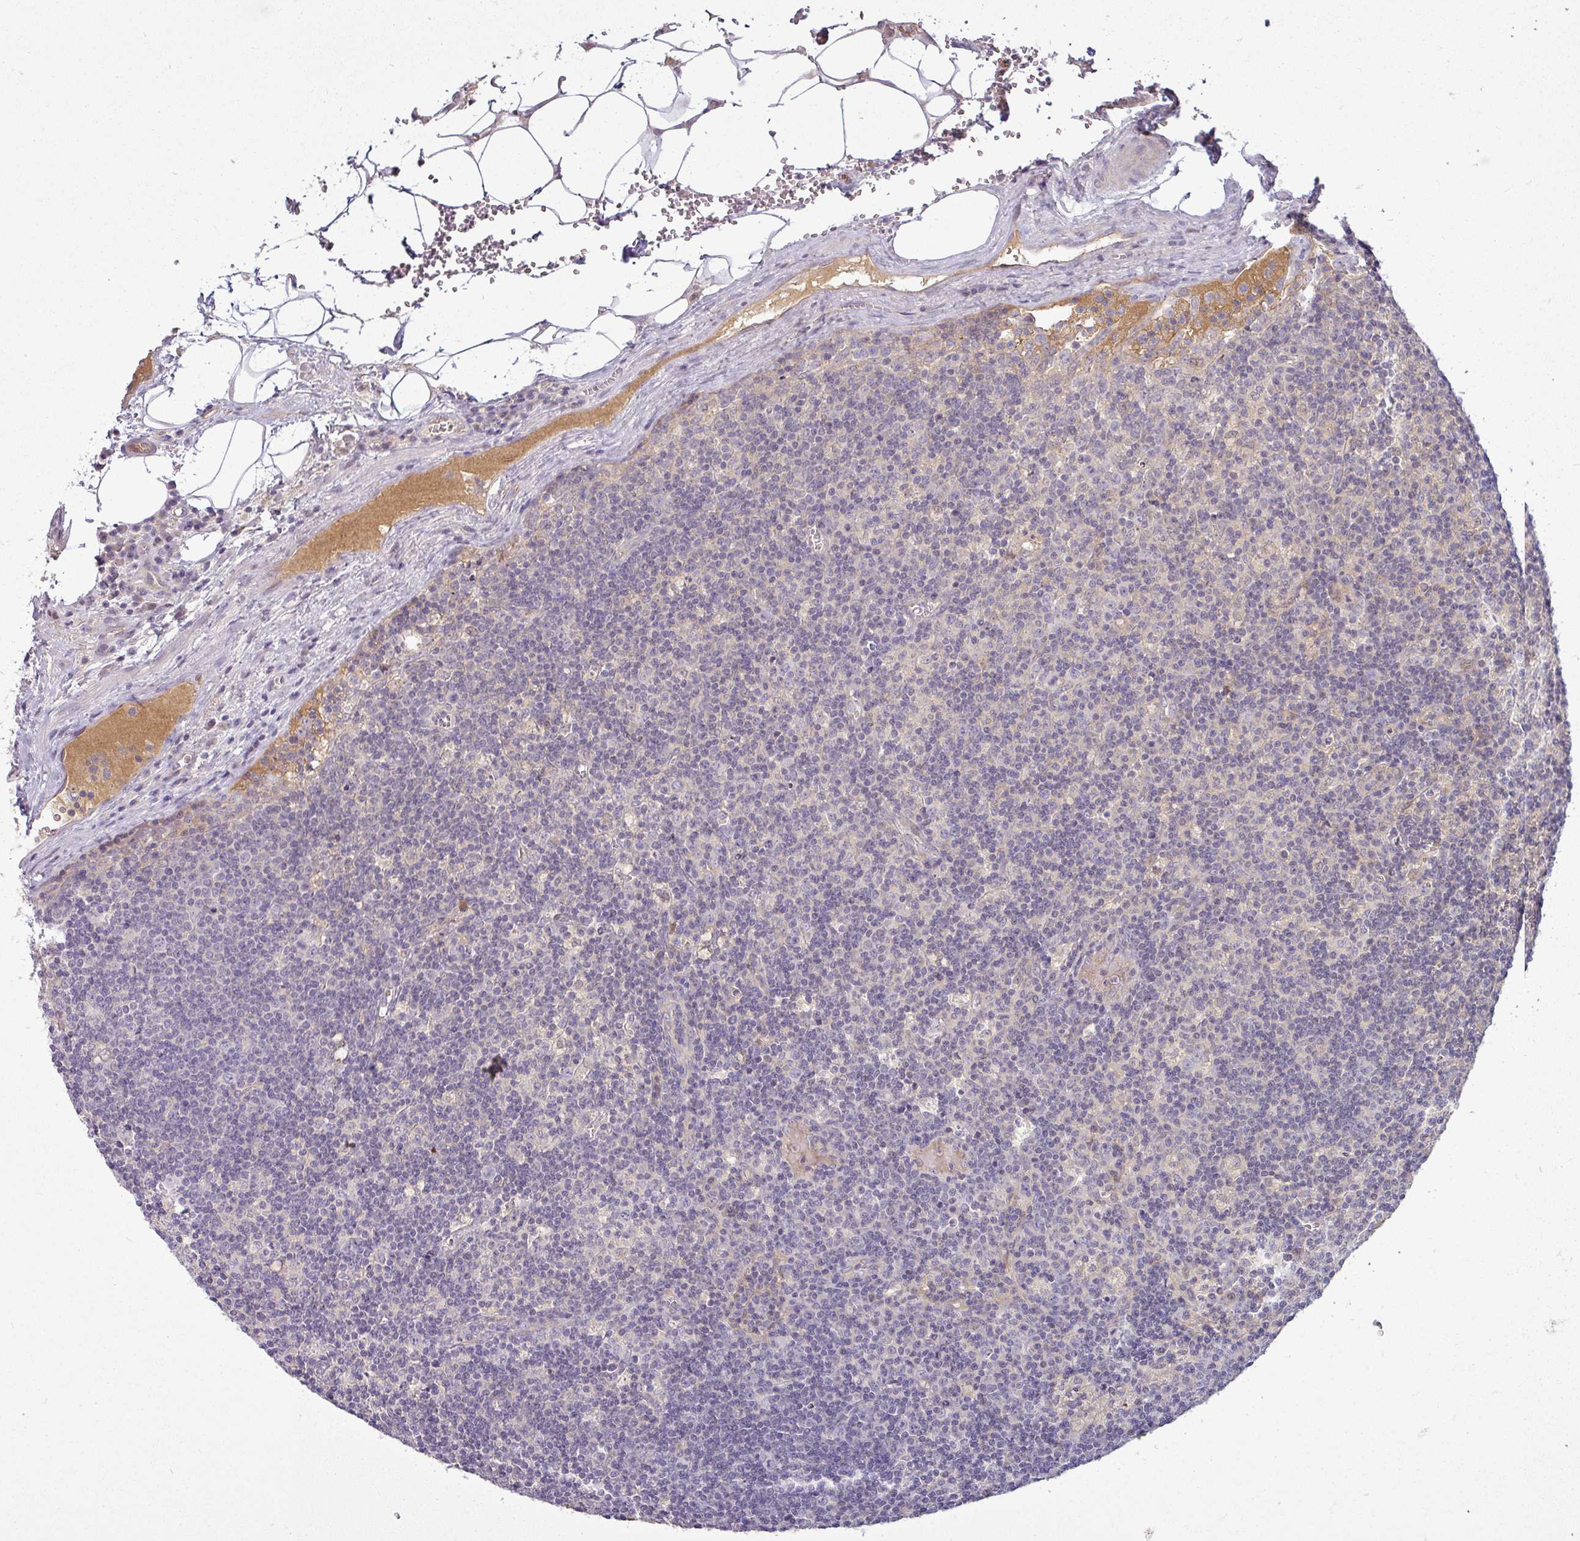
{"staining": {"intensity": "negative", "quantity": "none", "location": "none"}, "tissue": "lymph node", "cell_type": "Germinal center cells", "image_type": "normal", "snomed": [{"axis": "morphology", "description": "Normal tissue, NOS"}, {"axis": "topography", "description": "Lymph node"}], "caption": "Immunohistochemical staining of unremarkable lymph node demonstrates no significant expression in germinal center cells.", "gene": "APOM", "patient": {"sex": "male", "age": 58}}